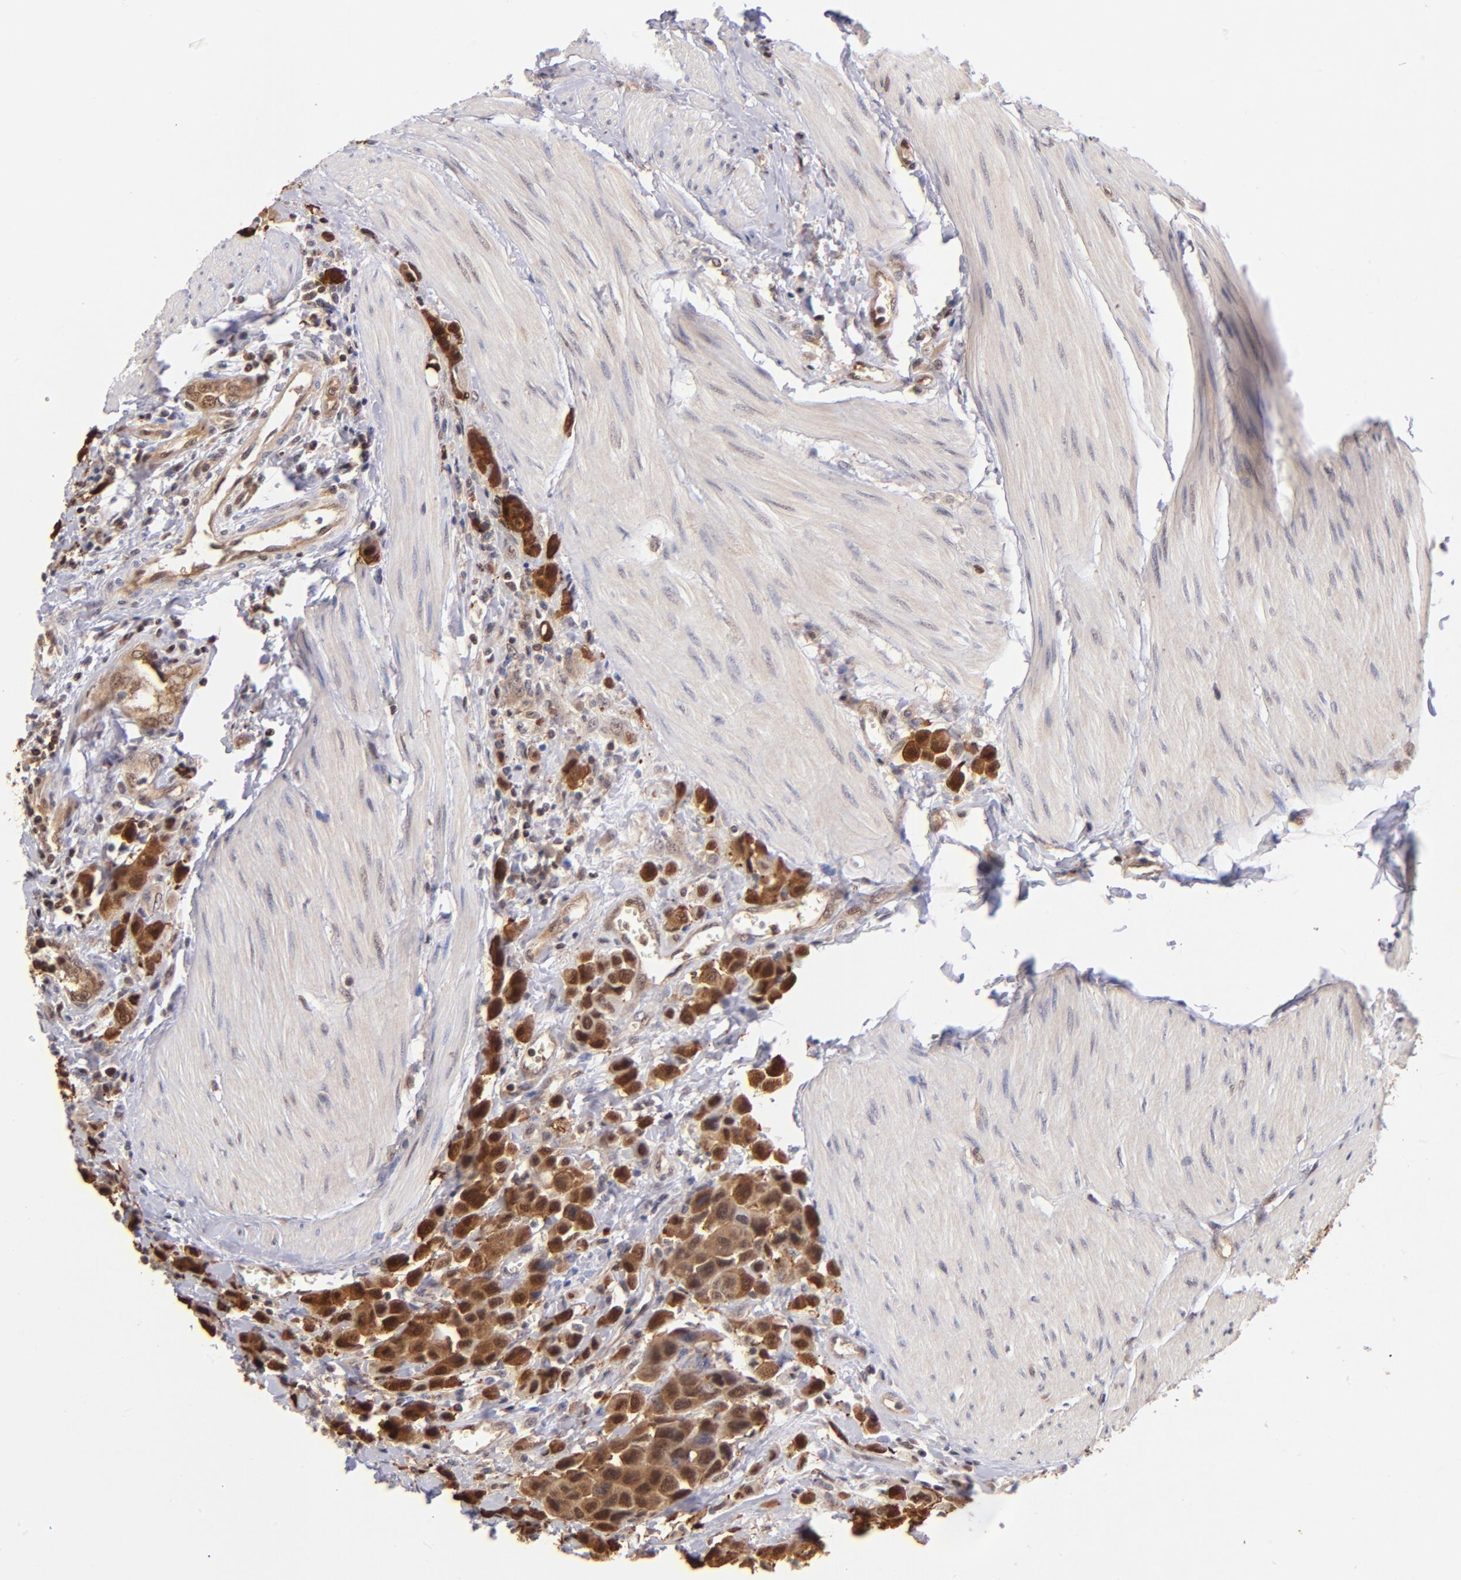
{"staining": {"intensity": "moderate", "quantity": ">75%", "location": "cytoplasmic/membranous,nuclear"}, "tissue": "urothelial cancer", "cell_type": "Tumor cells", "image_type": "cancer", "snomed": [{"axis": "morphology", "description": "Urothelial carcinoma, High grade"}, {"axis": "topography", "description": "Urinary bladder"}], "caption": "Immunohistochemical staining of human urothelial cancer displays moderate cytoplasmic/membranous and nuclear protein staining in approximately >75% of tumor cells.", "gene": "YWHAB", "patient": {"sex": "male", "age": 50}}